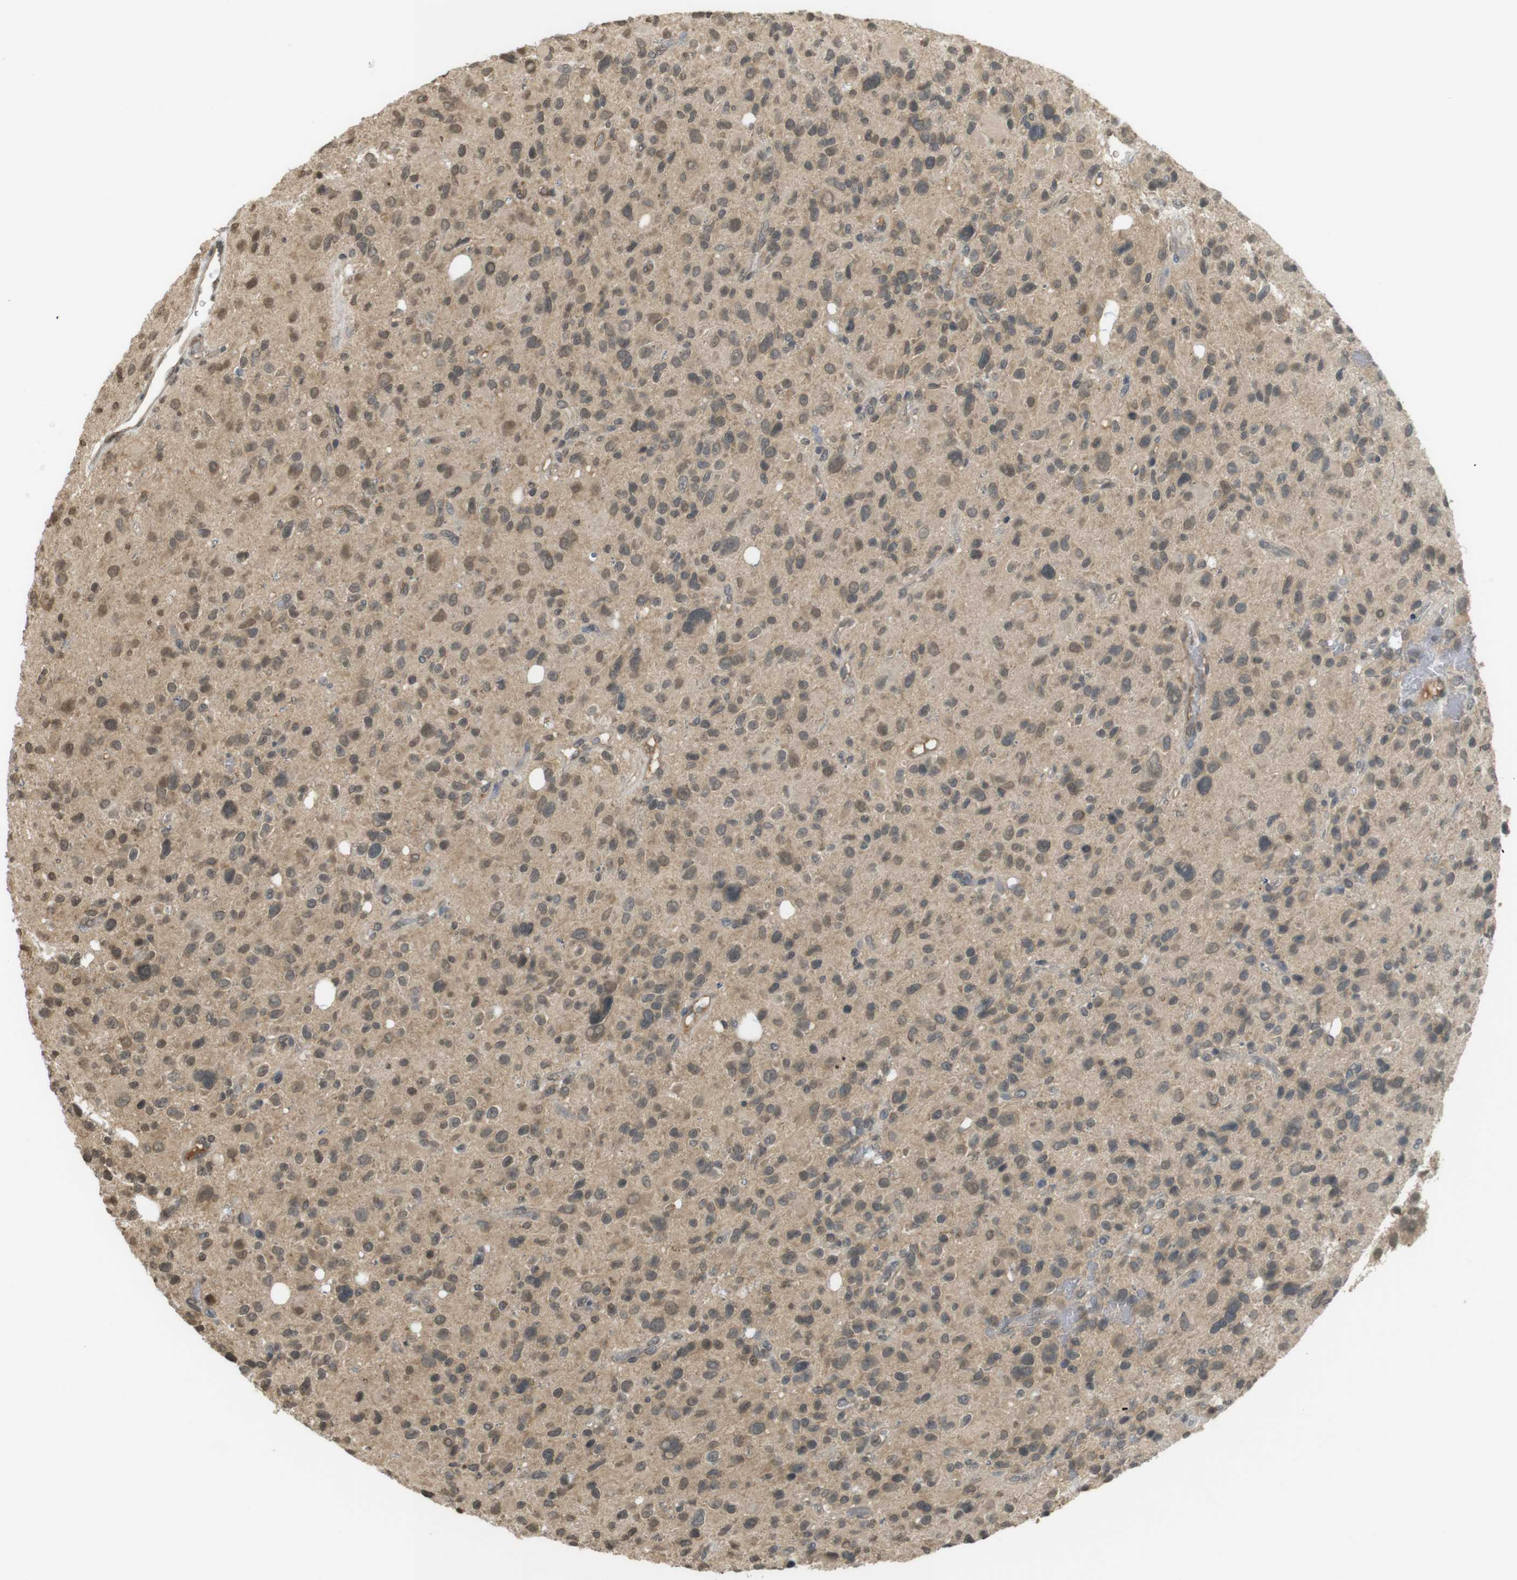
{"staining": {"intensity": "weak", "quantity": "<25%", "location": "nuclear"}, "tissue": "glioma", "cell_type": "Tumor cells", "image_type": "cancer", "snomed": [{"axis": "morphology", "description": "Glioma, malignant, High grade"}, {"axis": "topography", "description": "Brain"}], "caption": "Photomicrograph shows no significant protein expression in tumor cells of high-grade glioma (malignant).", "gene": "SRR", "patient": {"sex": "male", "age": 48}}